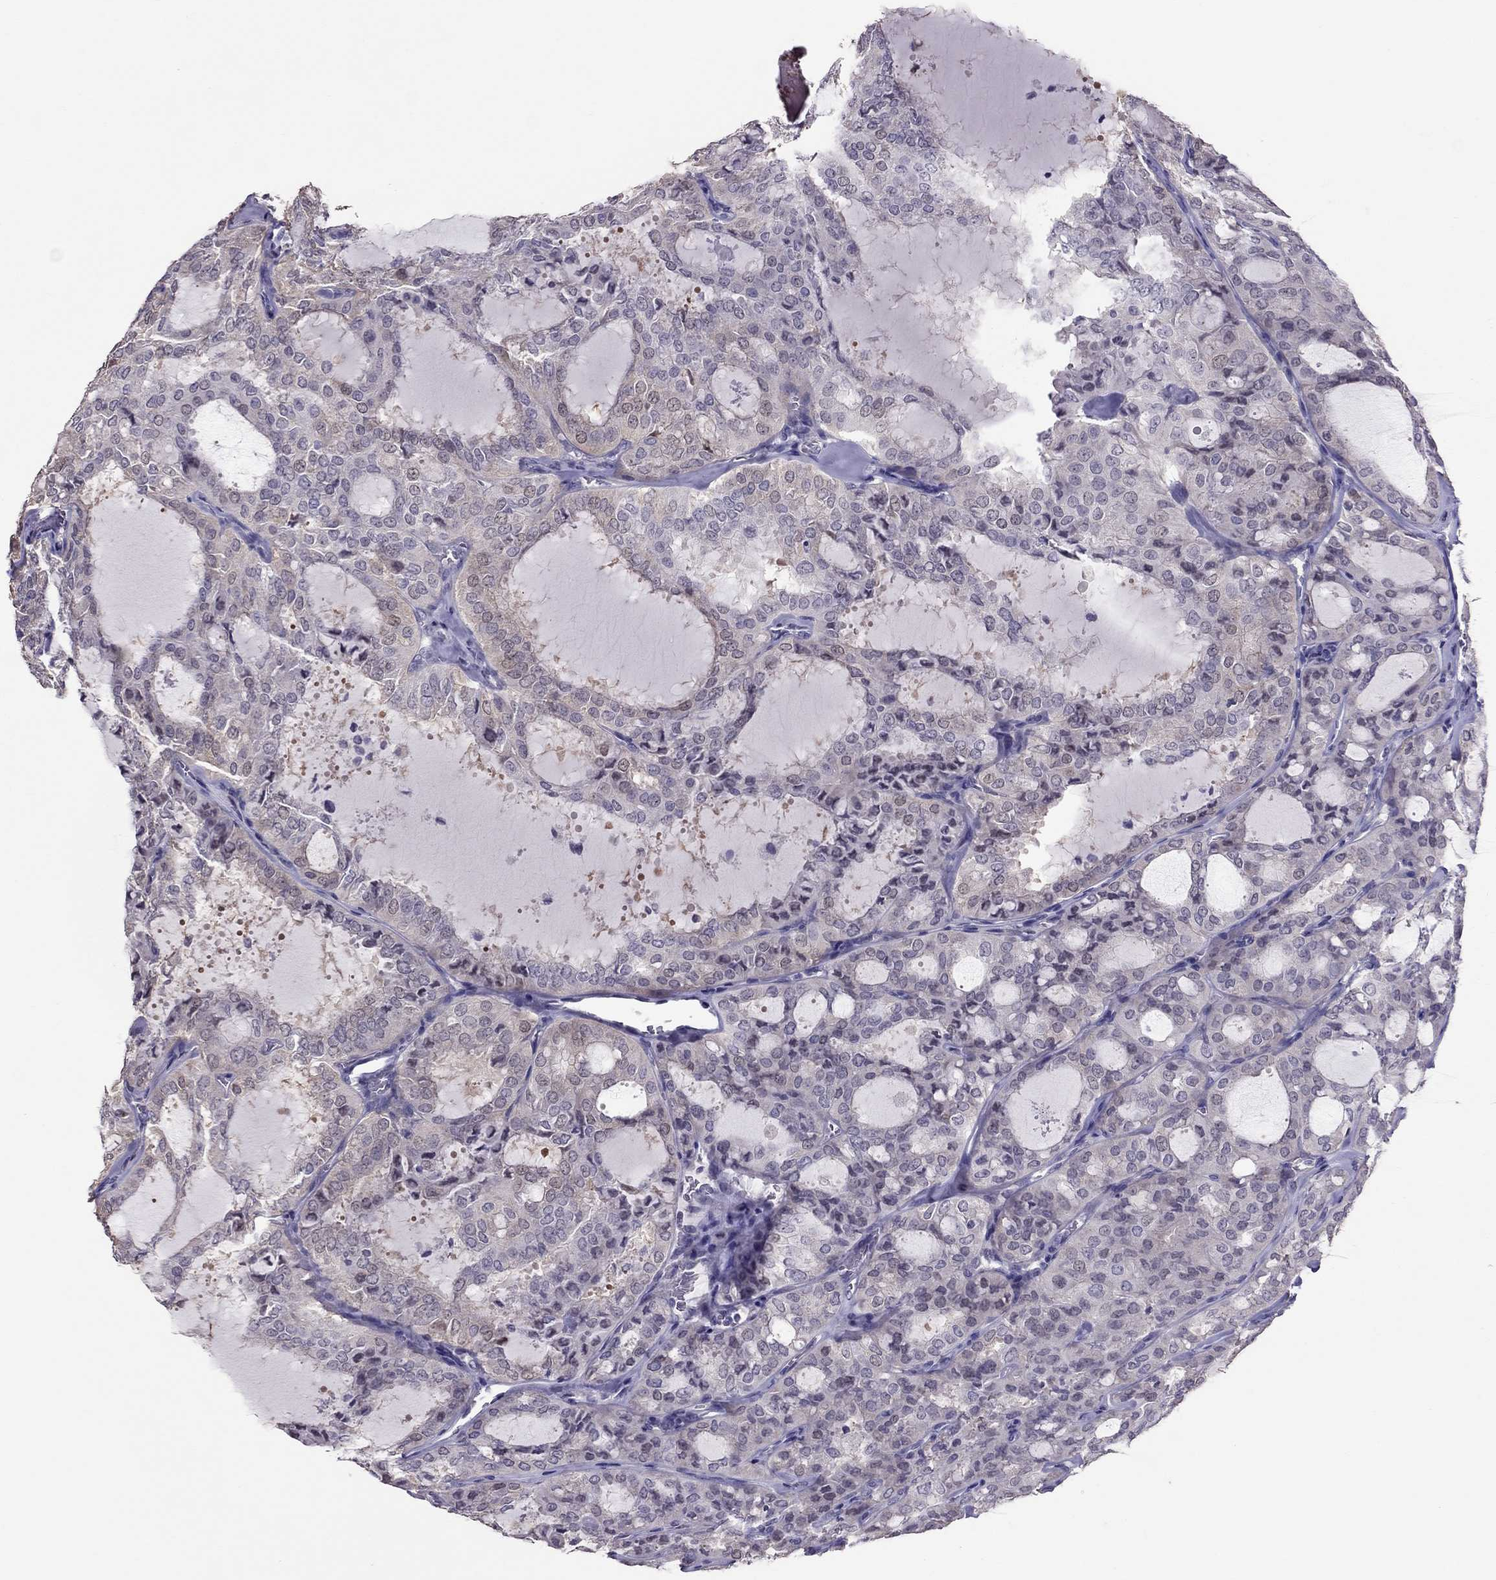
{"staining": {"intensity": "negative", "quantity": "none", "location": "none"}, "tissue": "thyroid cancer", "cell_type": "Tumor cells", "image_type": "cancer", "snomed": [{"axis": "morphology", "description": "Follicular adenoma carcinoma, NOS"}, {"axis": "topography", "description": "Thyroid gland"}], "caption": "Immunohistochemical staining of thyroid follicular adenoma carcinoma shows no significant expression in tumor cells.", "gene": "LRRC46", "patient": {"sex": "male", "age": 75}}